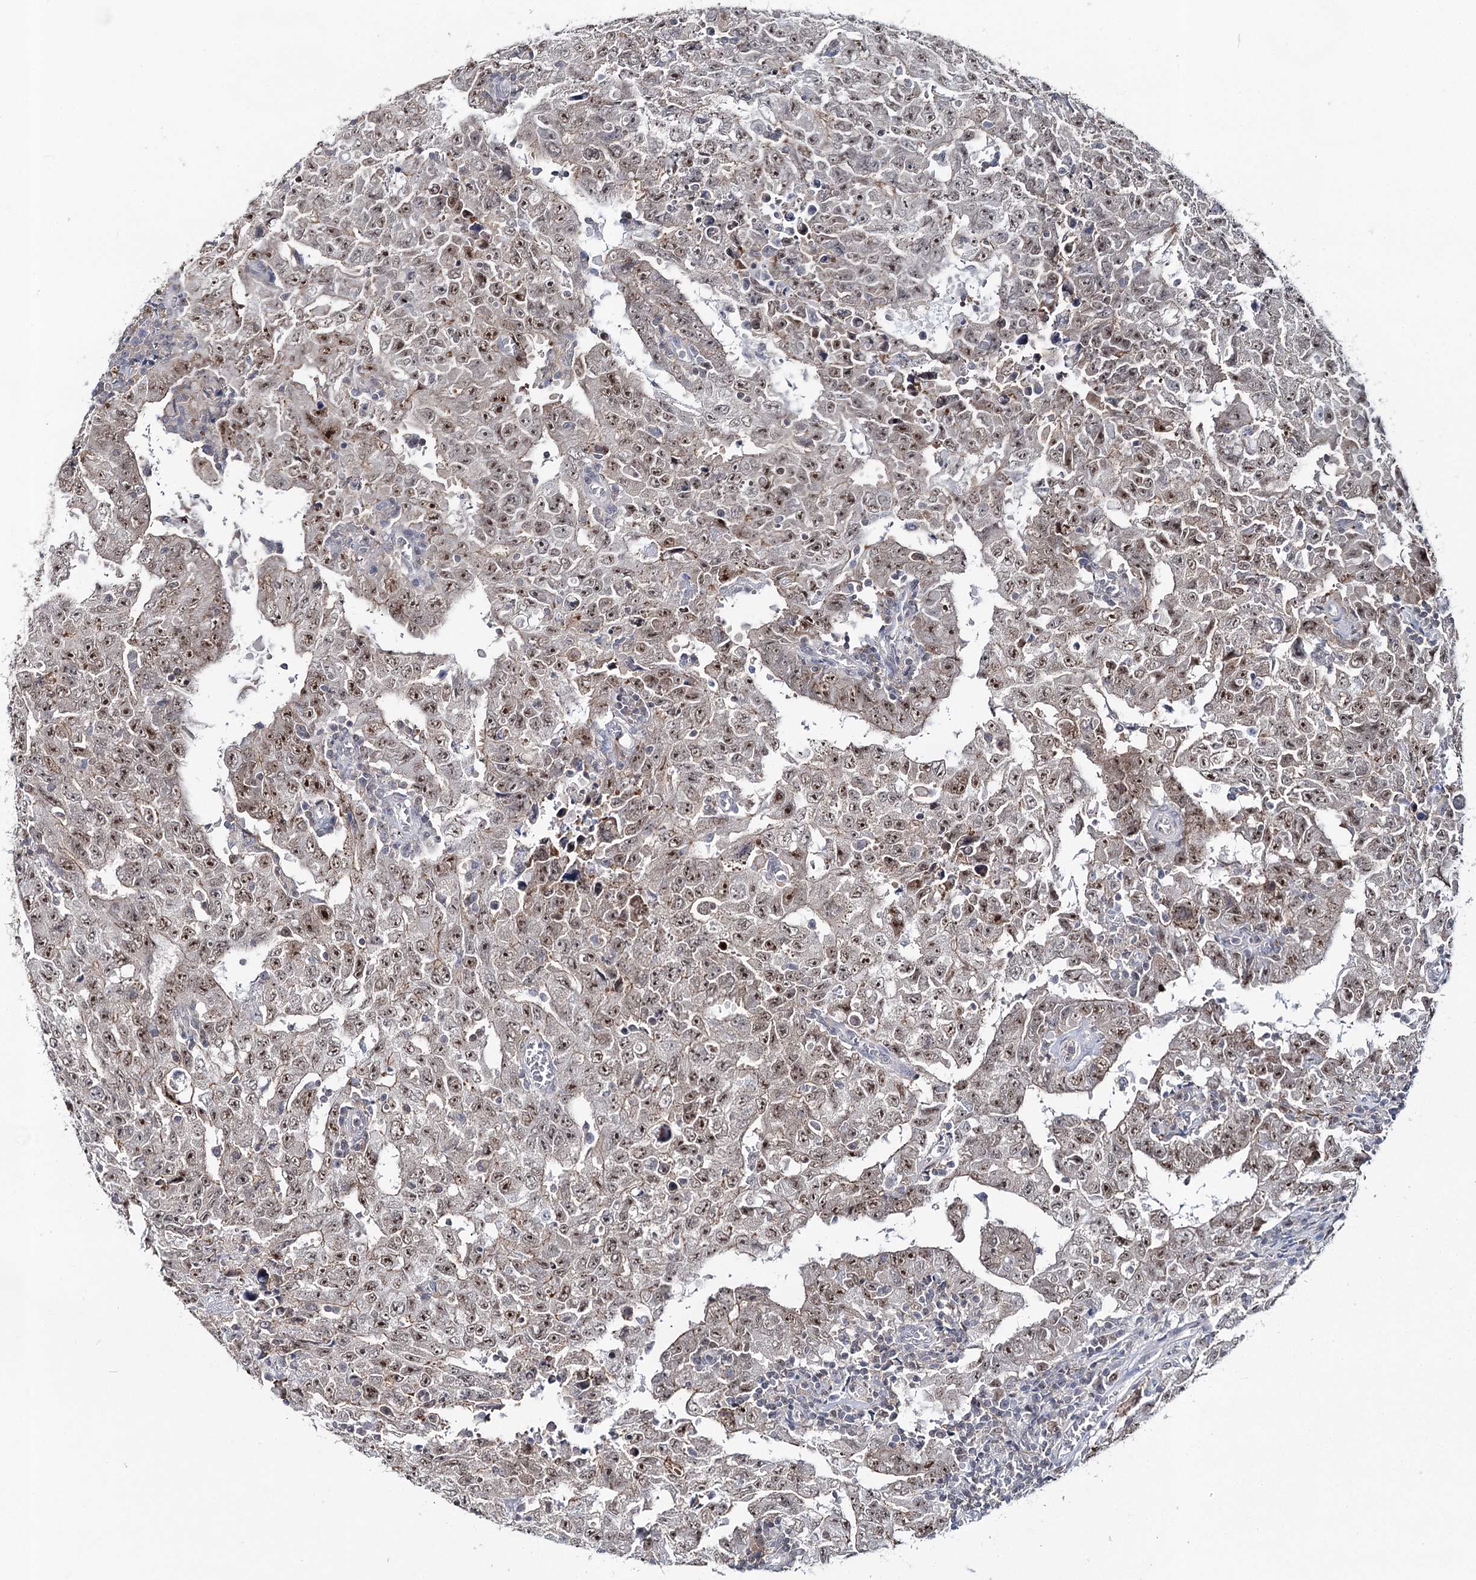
{"staining": {"intensity": "moderate", "quantity": ">75%", "location": "nuclear"}, "tissue": "testis cancer", "cell_type": "Tumor cells", "image_type": "cancer", "snomed": [{"axis": "morphology", "description": "Carcinoma, Embryonal, NOS"}, {"axis": "topography", "description": "Testis"}], "caption": "A medium amount of moderate nuclear staining is appreciated in about >75% of tumor cells in testis cancer (embryonal carcinoma) tissue.", "gene": "ZC3H8", "patient": {"sex": "male", "age": 26}}